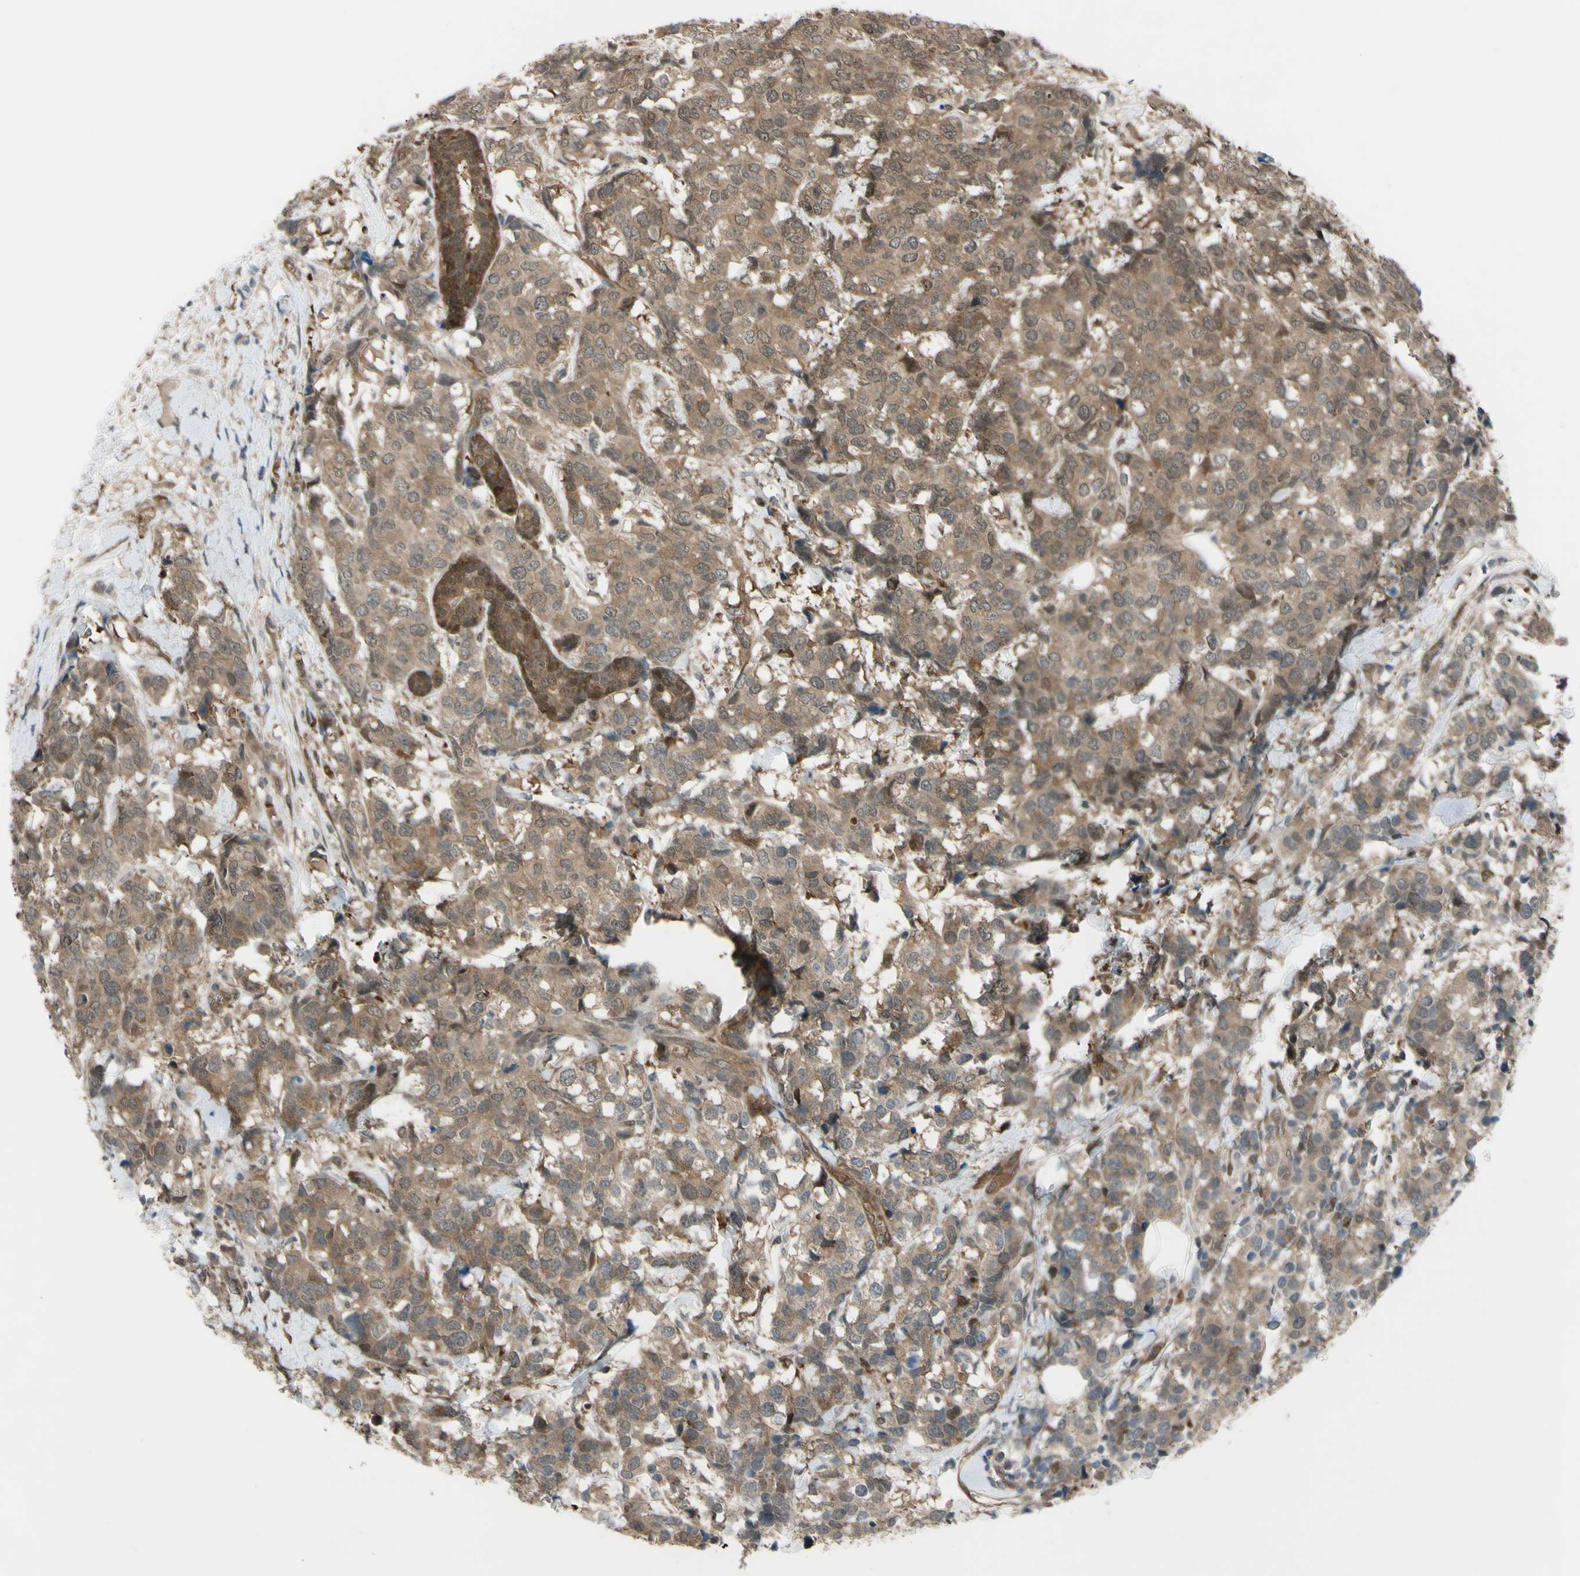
{"staining": {"intensity": "moderate", "quantity": ">75%", "location": "cytoplasmic/membranous"}, "tissue": "breast cancer", "cell_type": "Tumor cells", "image_type": "cancer", "snomed": [{"axis": "morphology", "description": "Lobular carcinoma"}, {"axis": "topography", "description": "Breast"}], "caption": "The micrograph exhibits a brown stain indicating the presence of a protein in the cytoplasmic/membranous of tumor cells in breast cancer (lobular carcinoma). (brown staining indicates protein expression, while blue staining denotes nuclei).", "gene": "YWHAQ", "patient": {"sex": "female", "age": 59}}